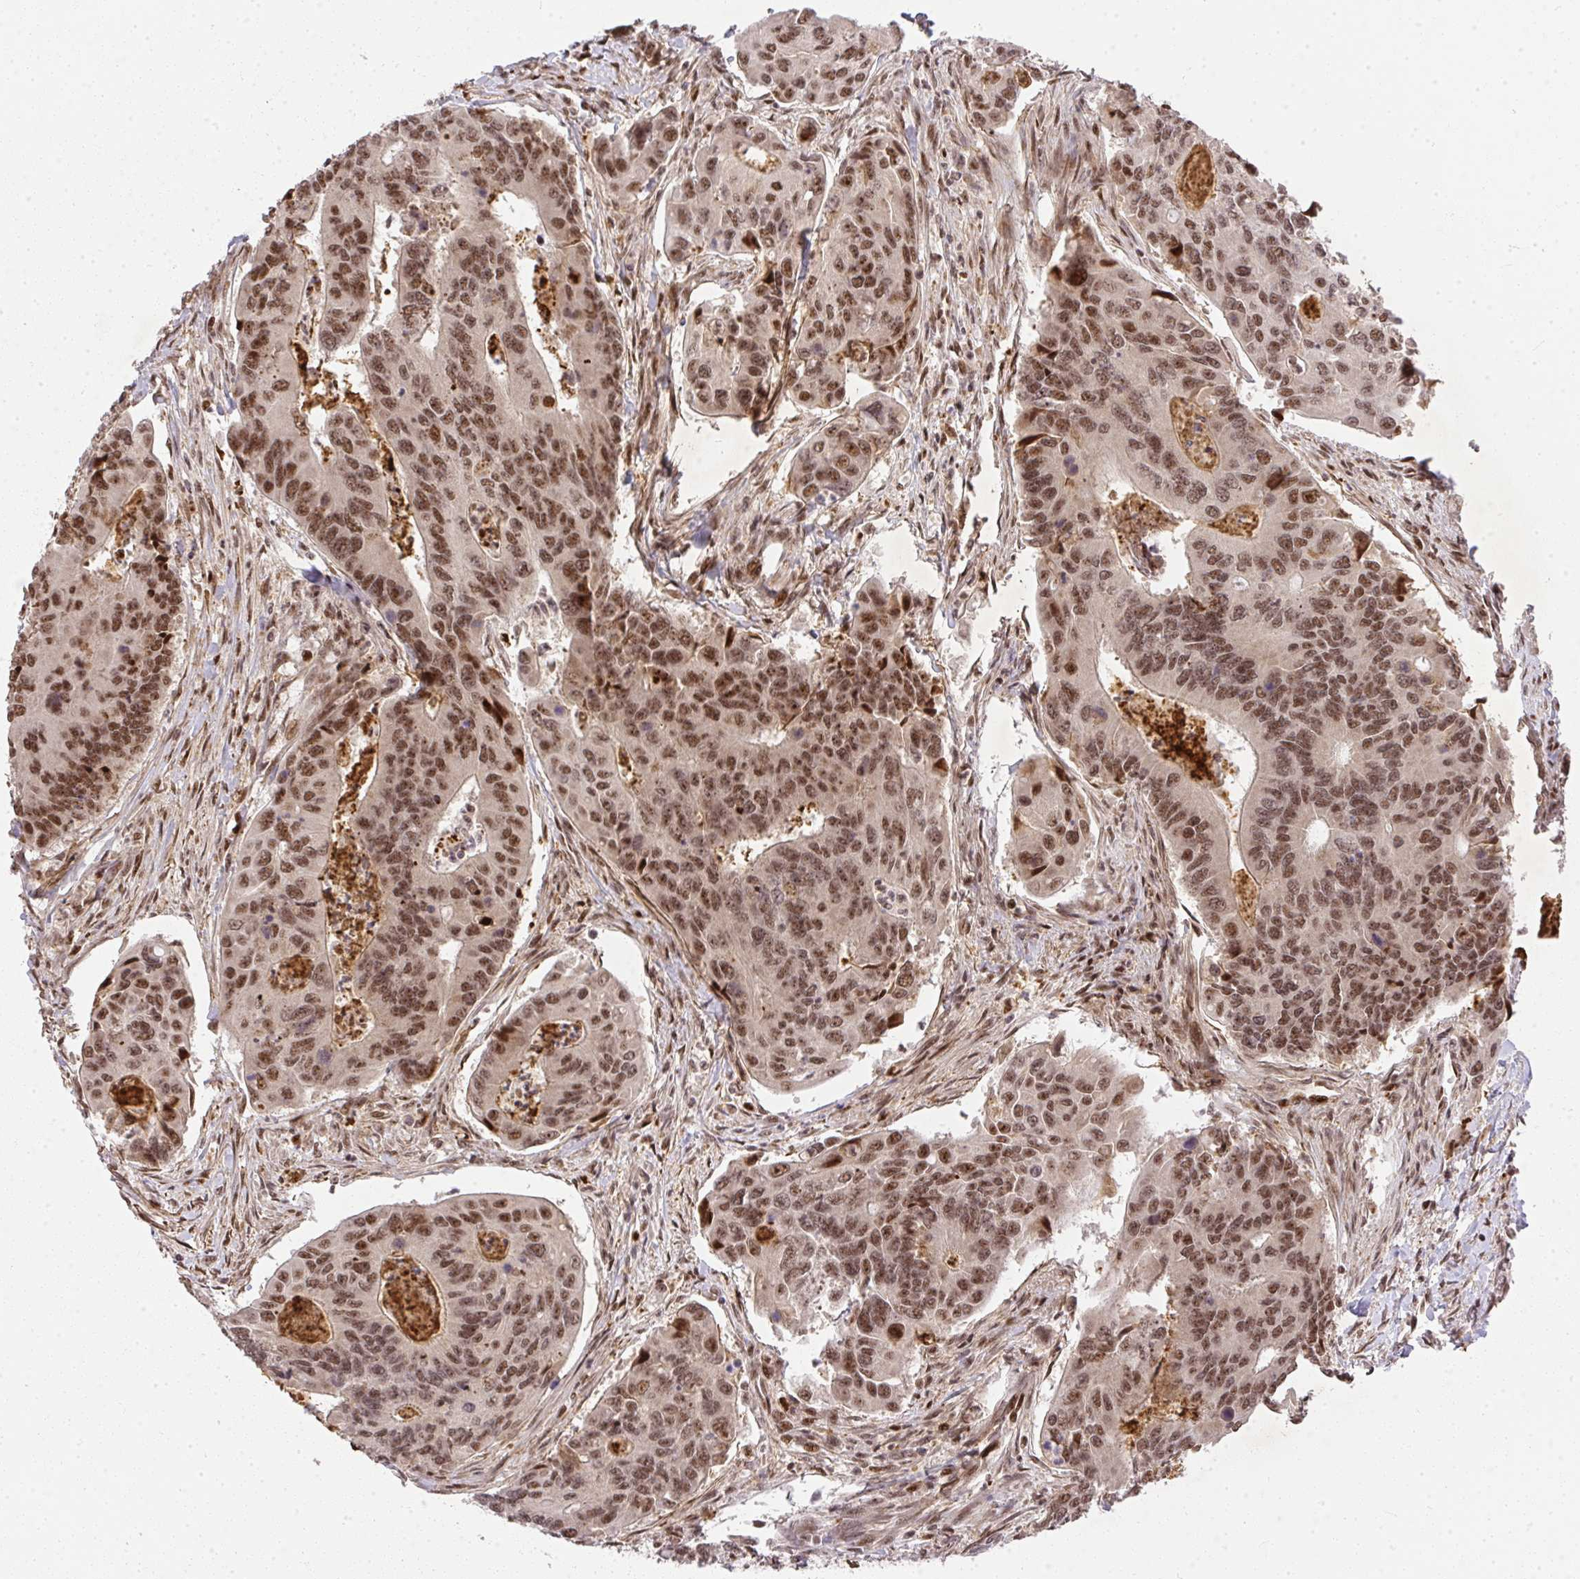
{"staining": {"intensity": "moderate", "quantity": ">75%", "location": "nuclear"}, "tissue": "colorectal cancer", "cell_type": "Tumor cells", "image_type": "cancer", "snomed": [{"axis": "morphology", "description": "Adenocarcinoma, NOS"}, {"axis": "topography", "description": "Colon"}], "caption": "Immunohistochemistry (IHC) histopathology image of human colorectal cancer (adenocarcinoma) stained for a protein (brown), which shows medium levels of moderate nuclear positivity in approximately >75% of tumor cells.", "gene": "U2AF1", "patient": {"sex": "female", "age": 67}}